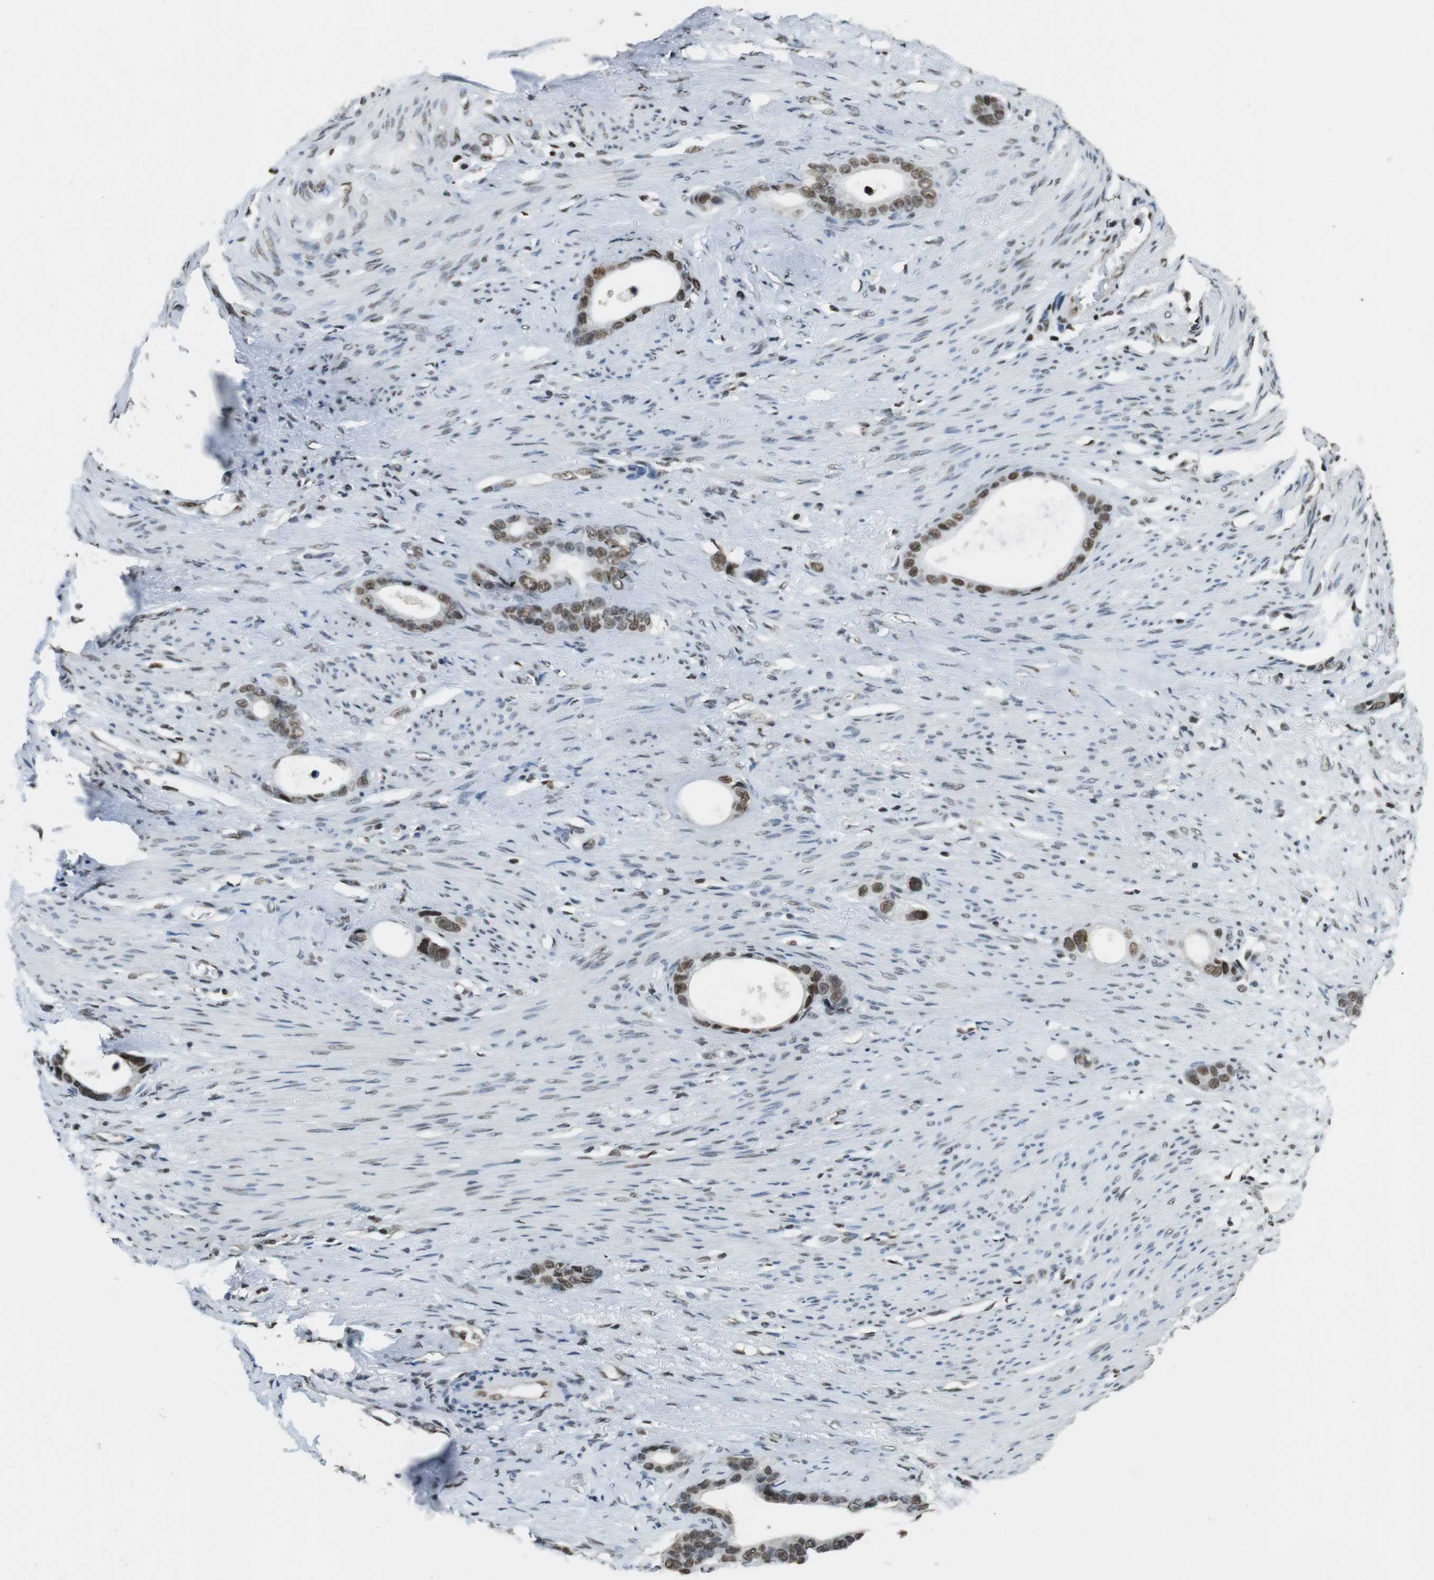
{"staining": {"intensity": "moderate", "quantity": ">75%", "location": "nuclear"}, "tissue": "stomach cancer", "cell_type": "Tumor cells", "image_type": "cancer", "snomed": [{"axis": "morphology", "description": "Adenocarcinoma, NOS"}, {"axis": "topography", "description": "Stomach"}], "caption": "Immunohistochemistry histopathology image of stomach adenocarcinoma stained for a protein (brown), which displays medium levels of moderate nuclear expression in approximately >75% of tumor cells.", "gene": "CSNK2B", "patient": {"sex": "female", "age": 75}}